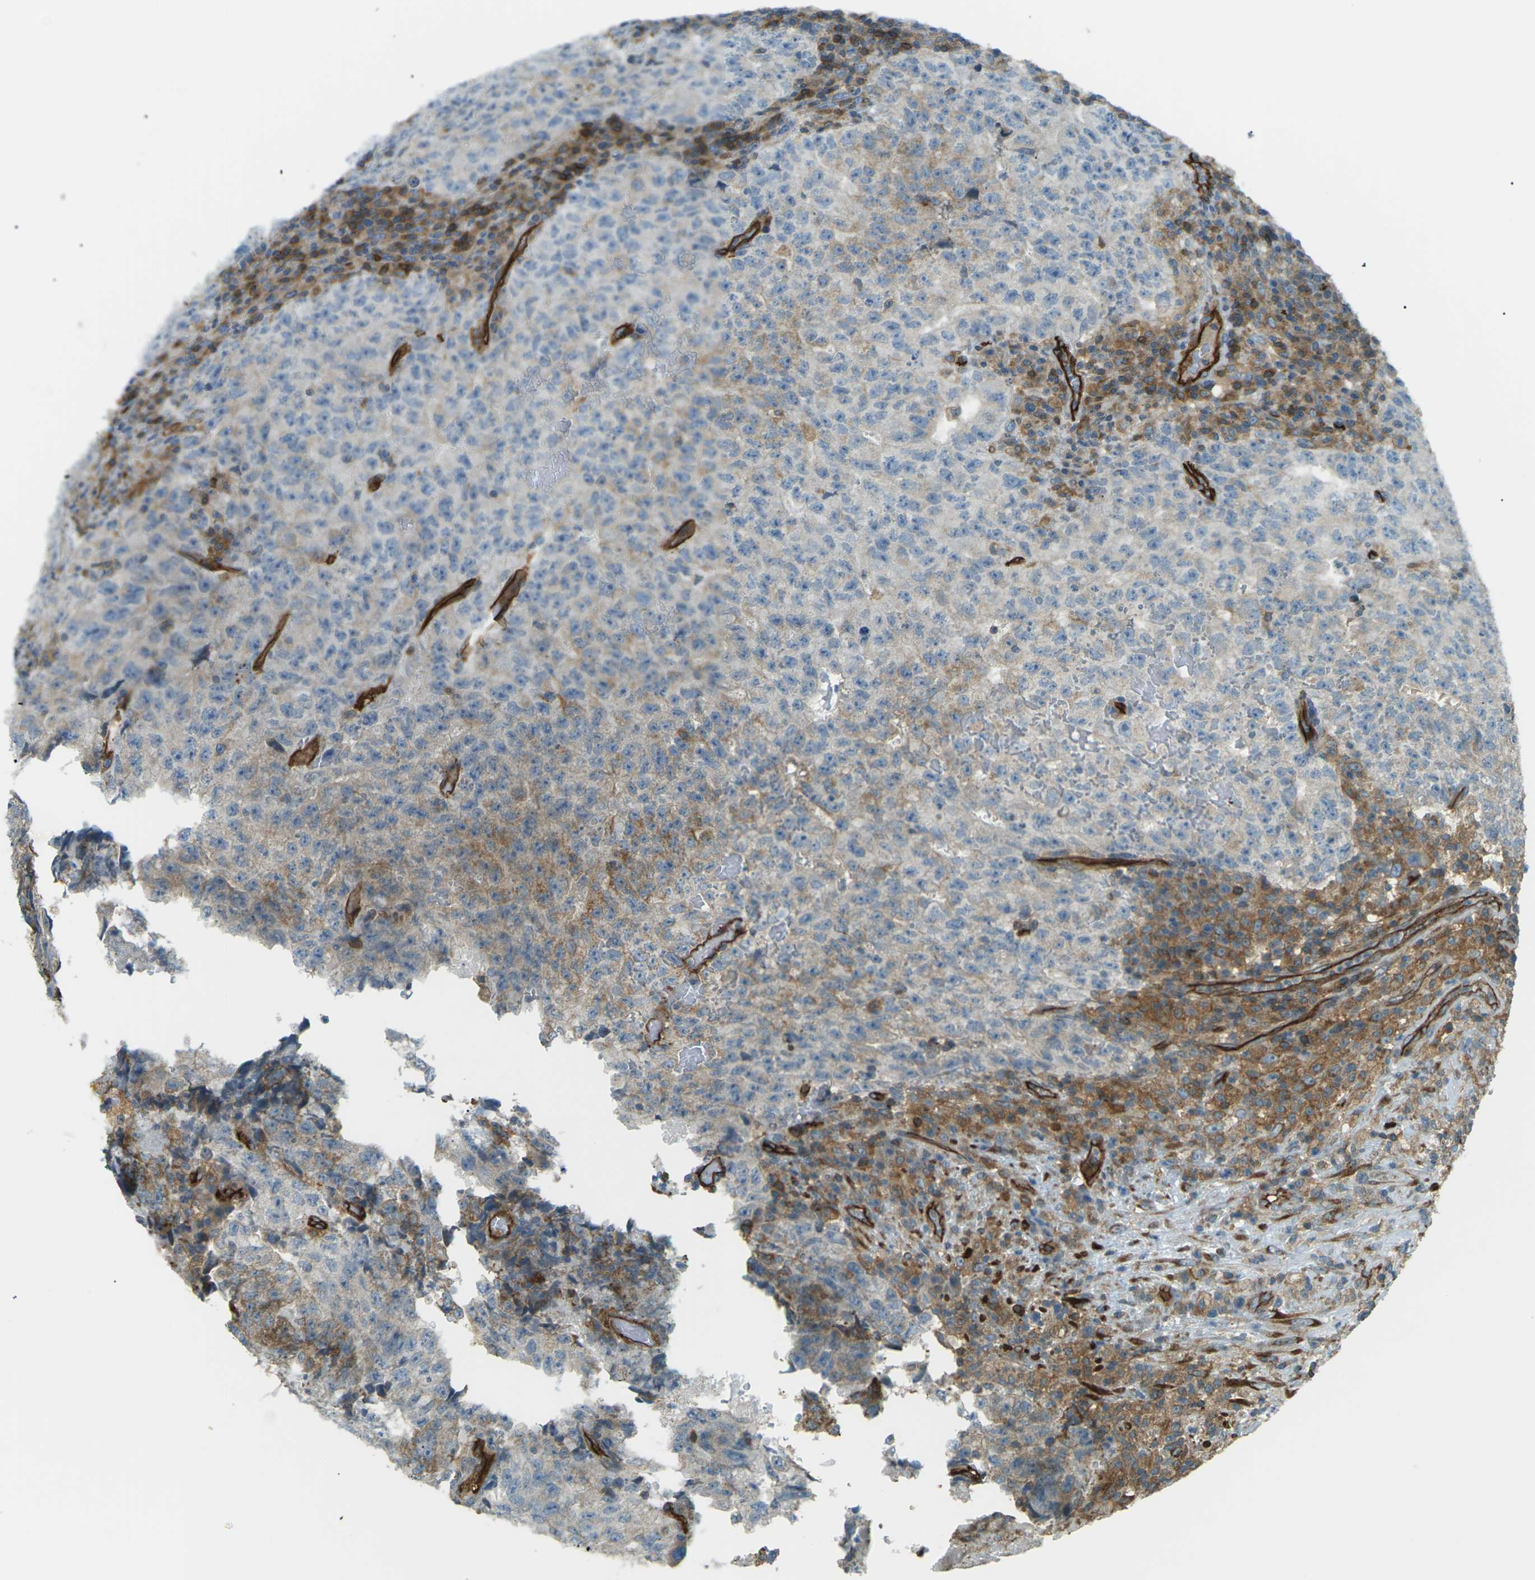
{"staining": {"intensity": "moderate", "quantity": "<25%", "location": "cytoplasmic/membranous"}, "tissue": "testis cancer", "cell_type": "Tumor cells", "image_type": "cancer", "snomed": [{"axis": "morphology", "description": "Necrosis, NOS"}, {"axis": "morphology", "description": "Carcinoma, Embryonal, NOS"}, {"axis": "topography", "description": "Testis"}], "caption": "DAB (3,3'-diaminobenzidine) immunohistochemical staining of human embryonal carcinoma (testis) demonstrates moderate cytoplasmic/membranous protein expression in approximately <25% of tumor cells.", "gene": "S1PR1", "patient": {"sex": "male", "age": 19}}